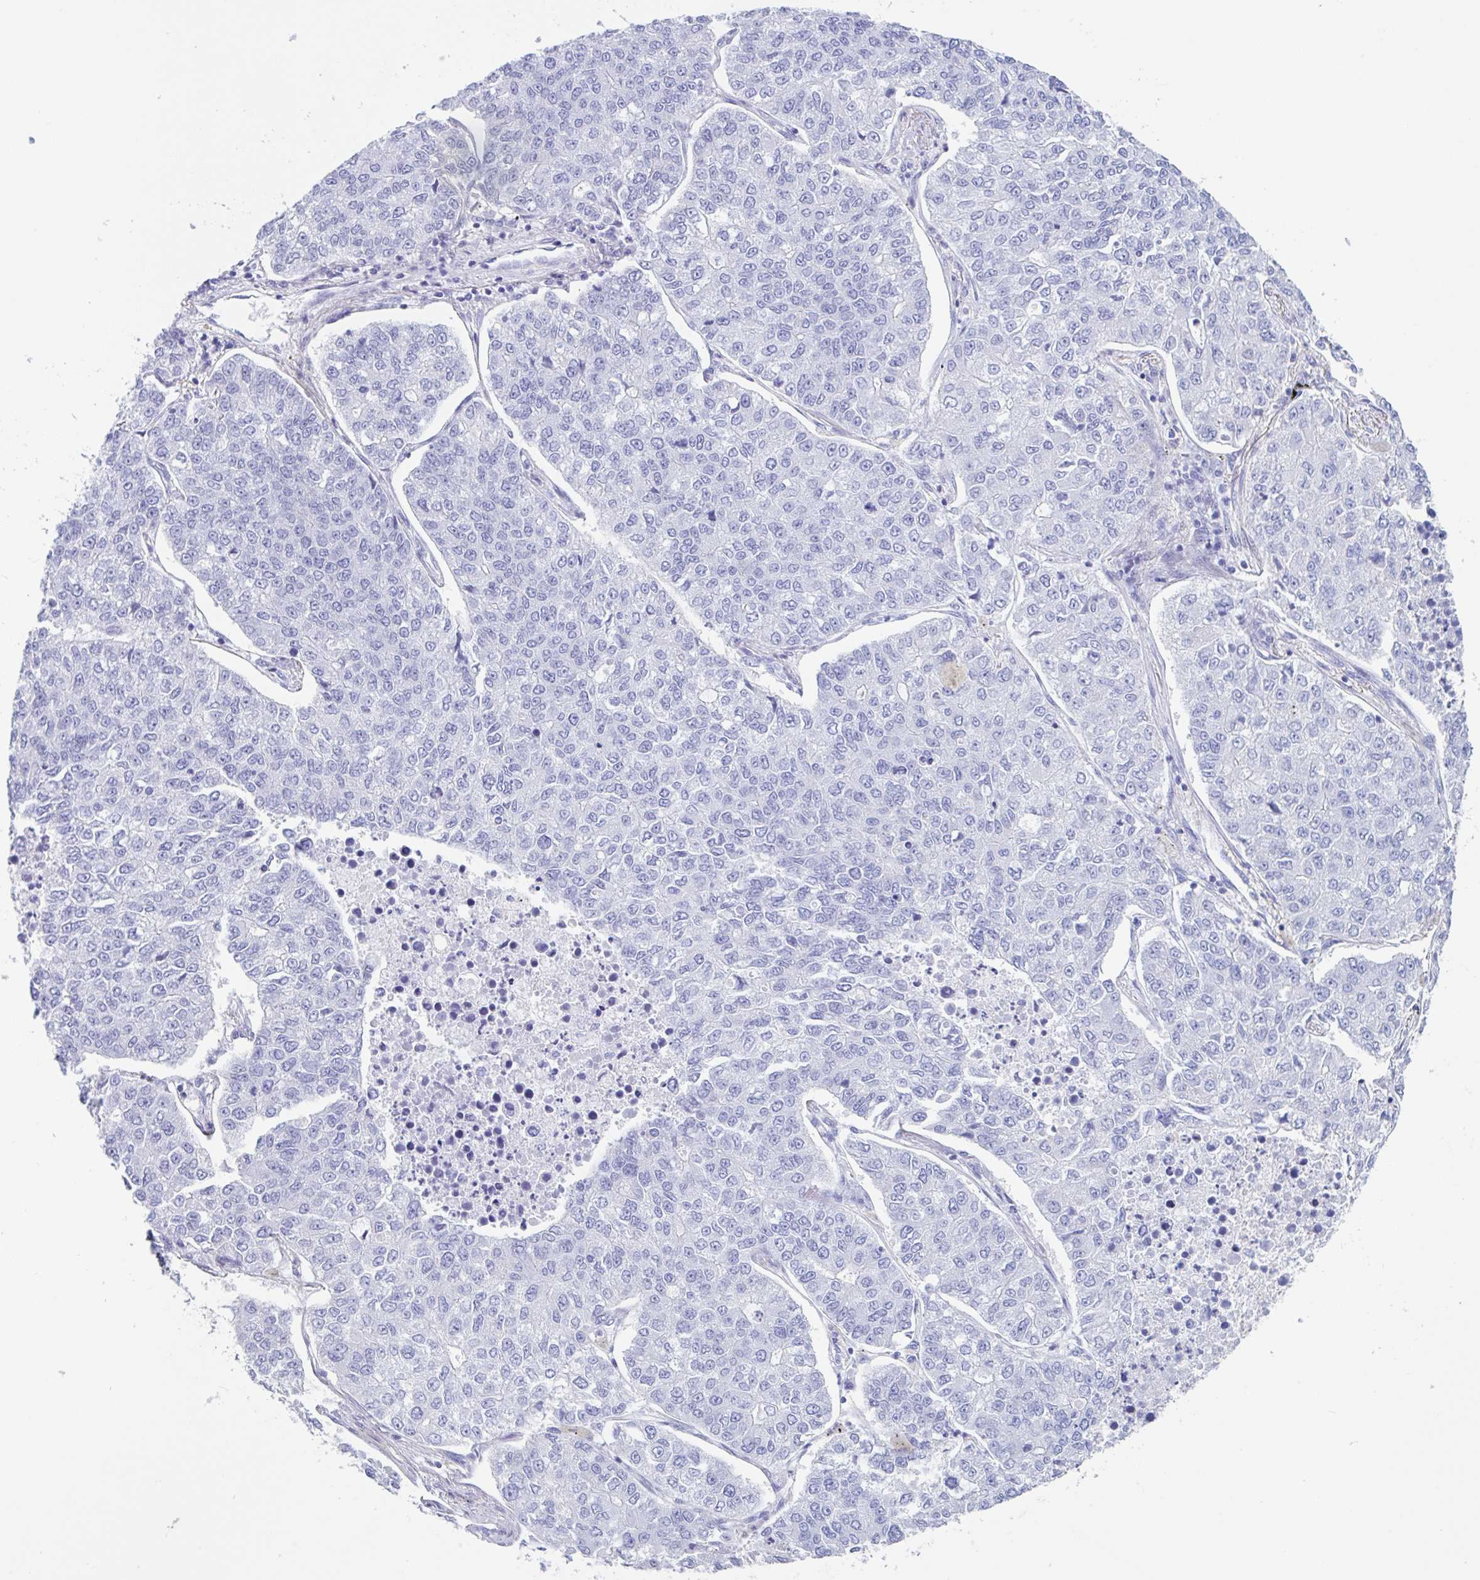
{"staining": {"intensity": "negative", "quantity": "none", "location": "none"}, "tissue": "lung cancer", "cell_type": "Tumor cells", "image_type": "cancer", "snomed": [{"axis": "morphology", "description": "Adenocarcinoma, NOS"}, {"axis": "topography", "description": "Lung"}], "caption": "This is an immunohistochemistry micrograph of lung adenocarcinoma. There is no positivity in tumor cells.", "gene": "TAS2R41", "patient": {"sex": "male", "age": 49}}